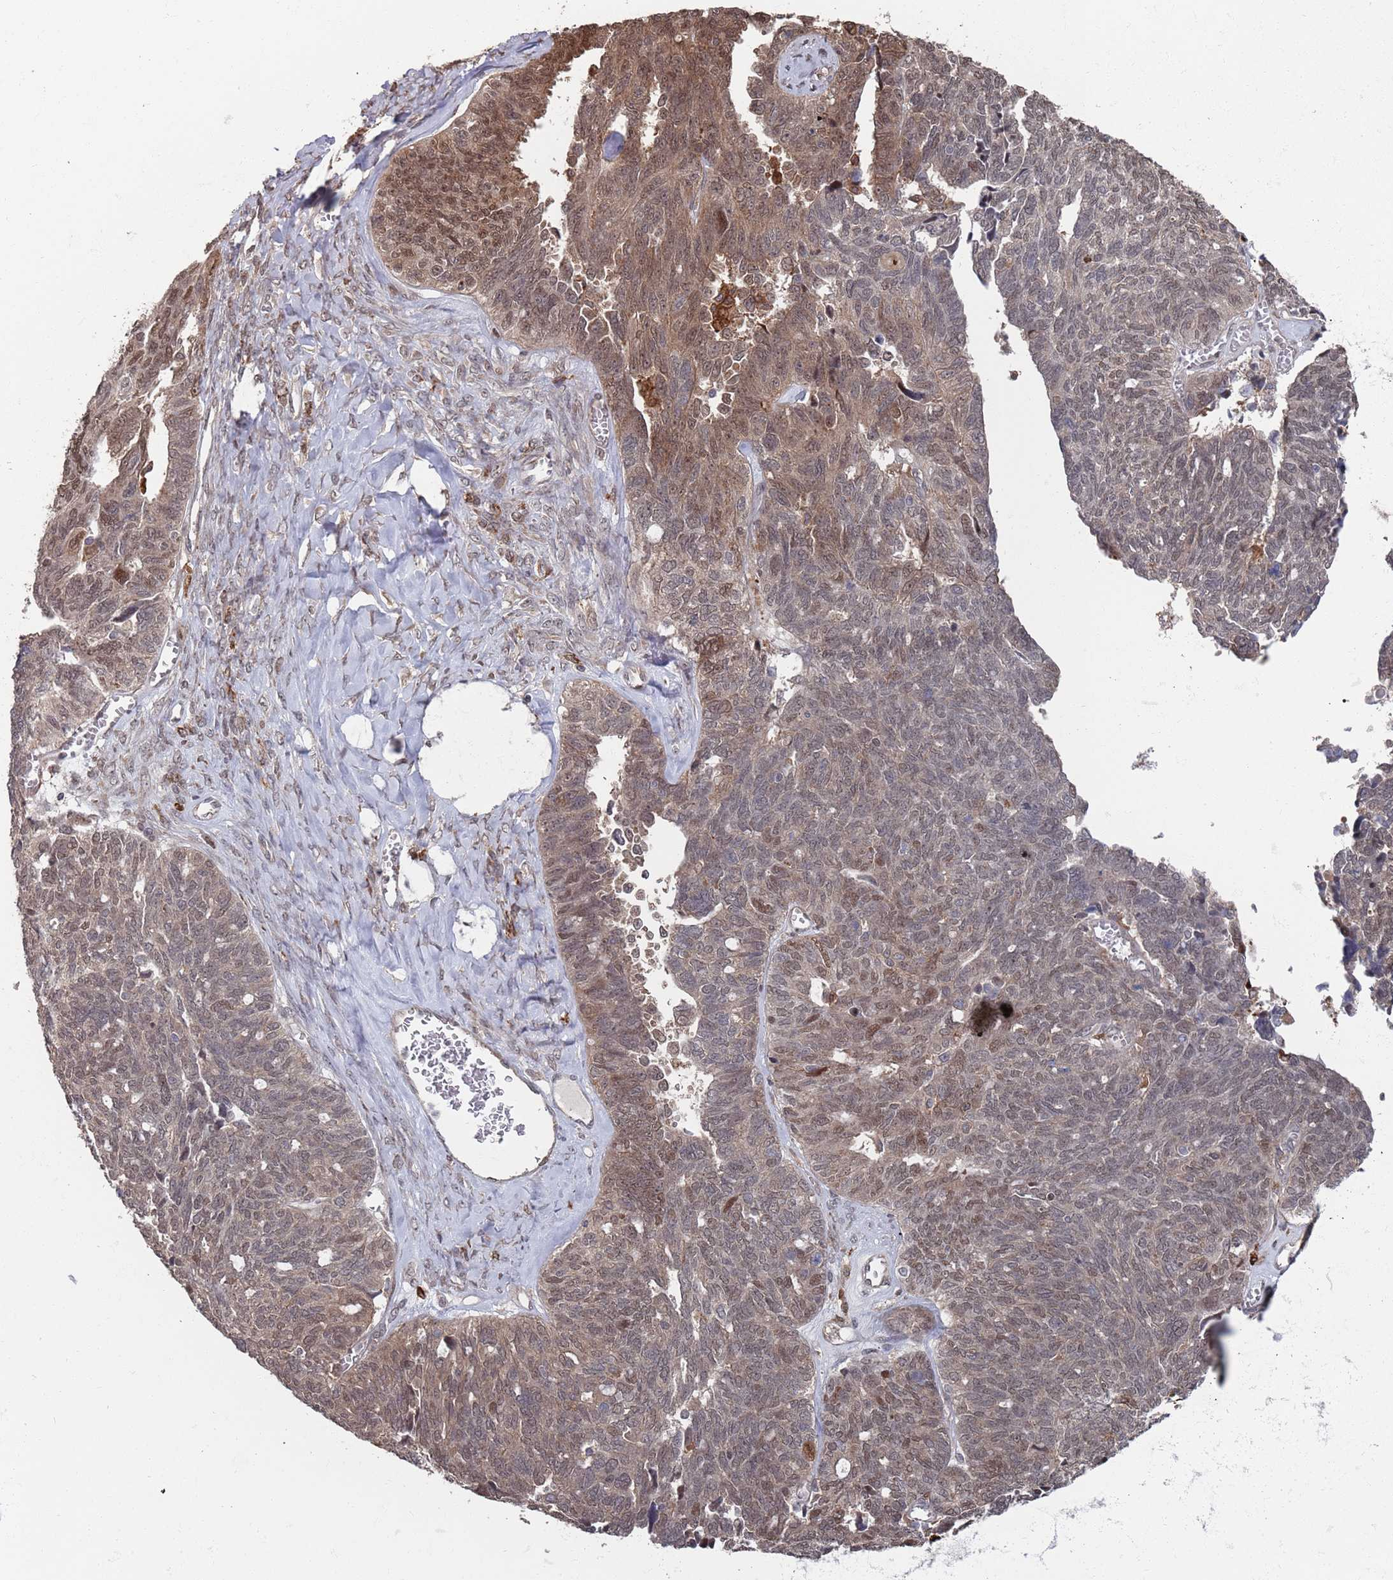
{"staining": {"intensity": "moderate", "quantity": "25%-75%", "location": "nuclear"}, "tissue": "ovarian cancer", "cell_type": "Tumor cells", "image_type": "cancer", "snomed": [{"axis": "morphology", "description": "Cystadenocarcinoma, serous, NOS"}, {"axis": "topography", "description": "Ovary"}], "caption": "Moderate nuclear protein positivity is identified in about 25%-75% of tumor cells in ovarian serous cystadenocarcinoma.", "gene": "DGKD", "patient": {"sex": "female", "age": 79}}